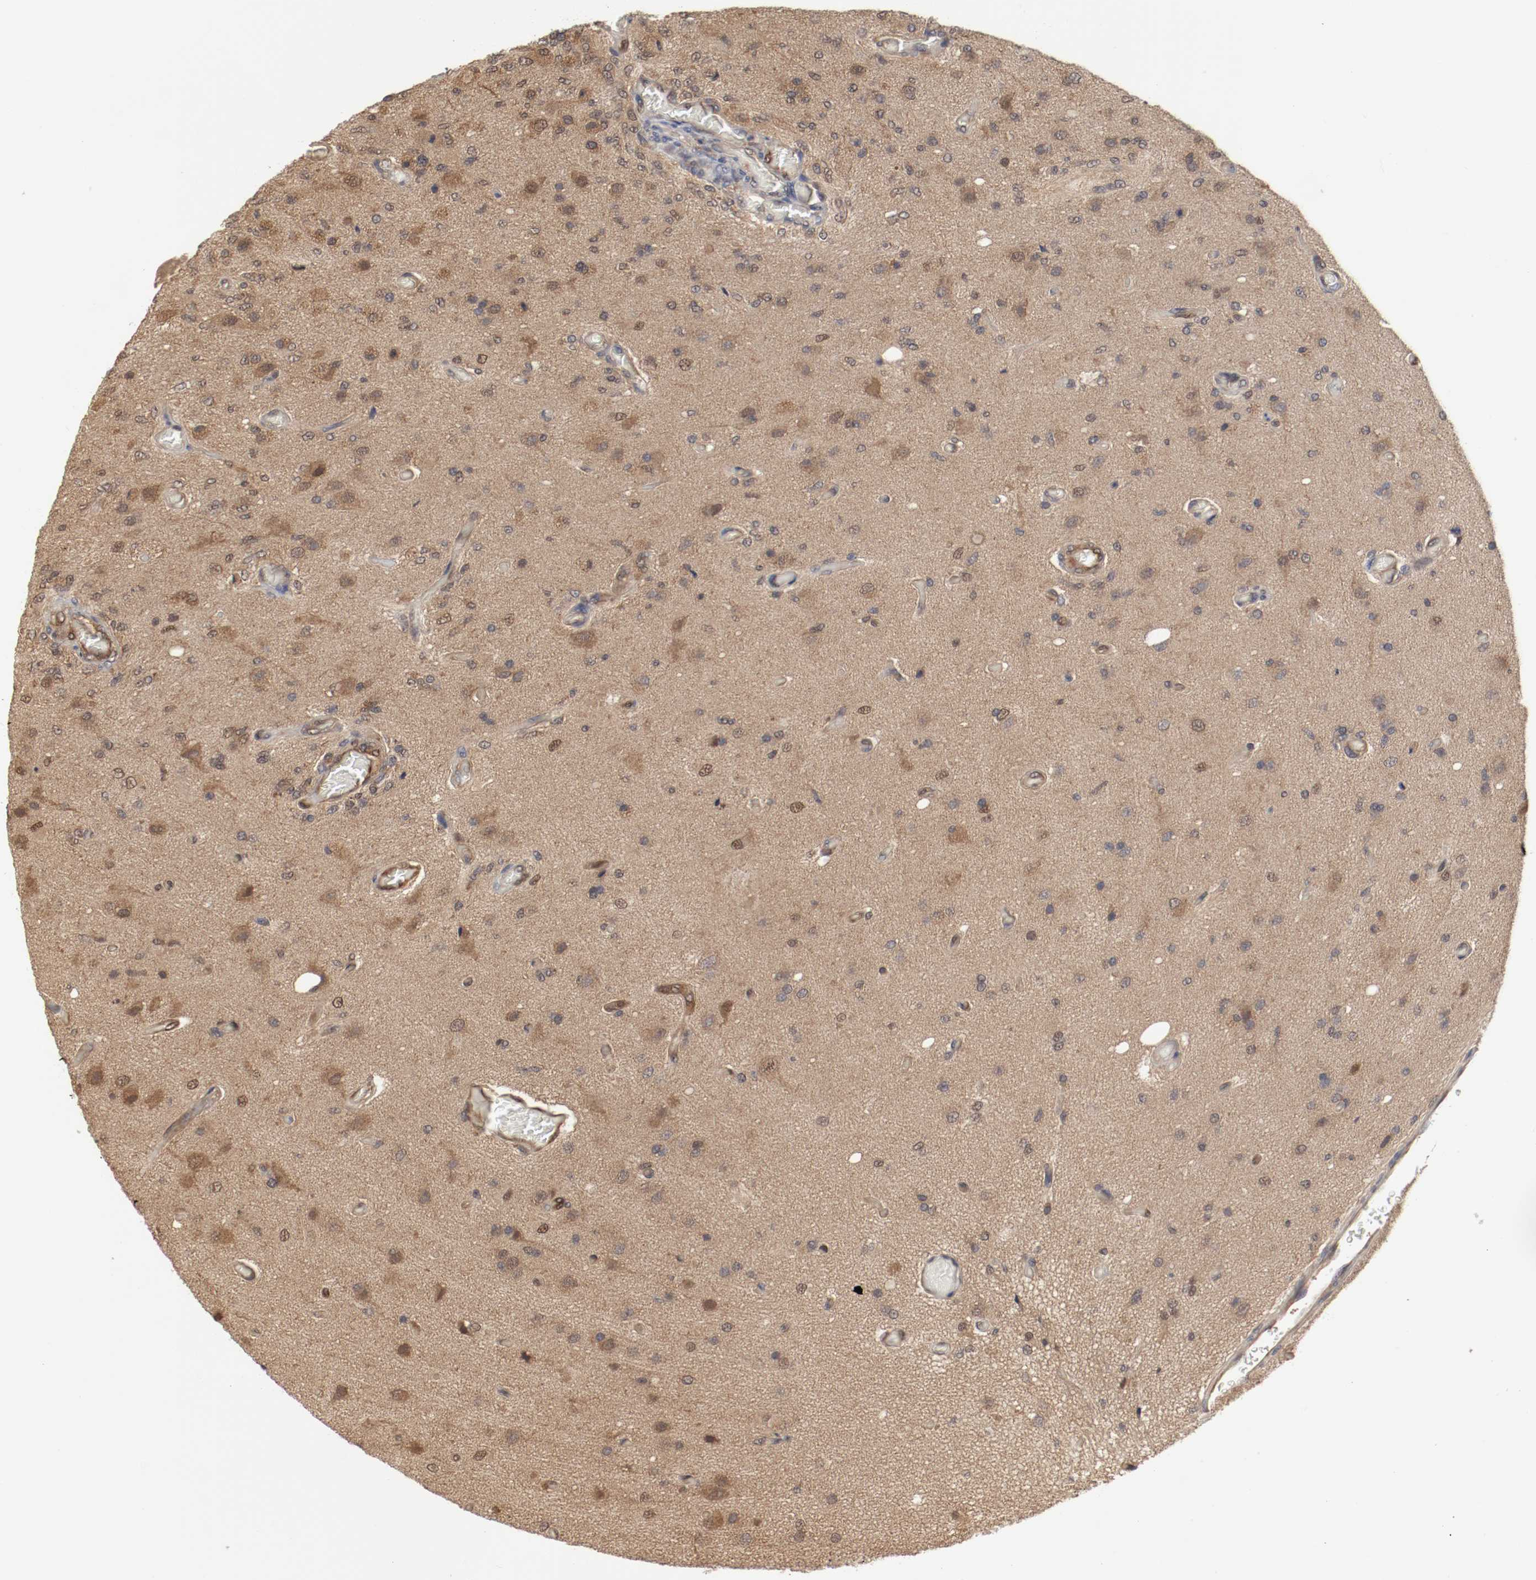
{"staining": {"intensity": "moderate", "quantity": ">75%", "location": "cytoplasmic/membranous,nuclear"}, "tissue": "glioma", "cell_type": "Tumor cells", "image_type": "cancer", "snomed": [{"axis": "morphology", "description": "Normal tissue, NOS"}, {"axis": "morphology", "description": "Glioma, malignant, High grade"}, {"axis": "topography", "description": "Cerebral cortex"}], "caption": "Approximately >75% of tumor cells in malignant glioma (high-grade) show moderate cytoplasmic/membranous and nuclear protein staining as visualized by brown immunohistochemical staining.", "gene": "AFG3L2", "patient": {"sex": "male", "age": 77}}